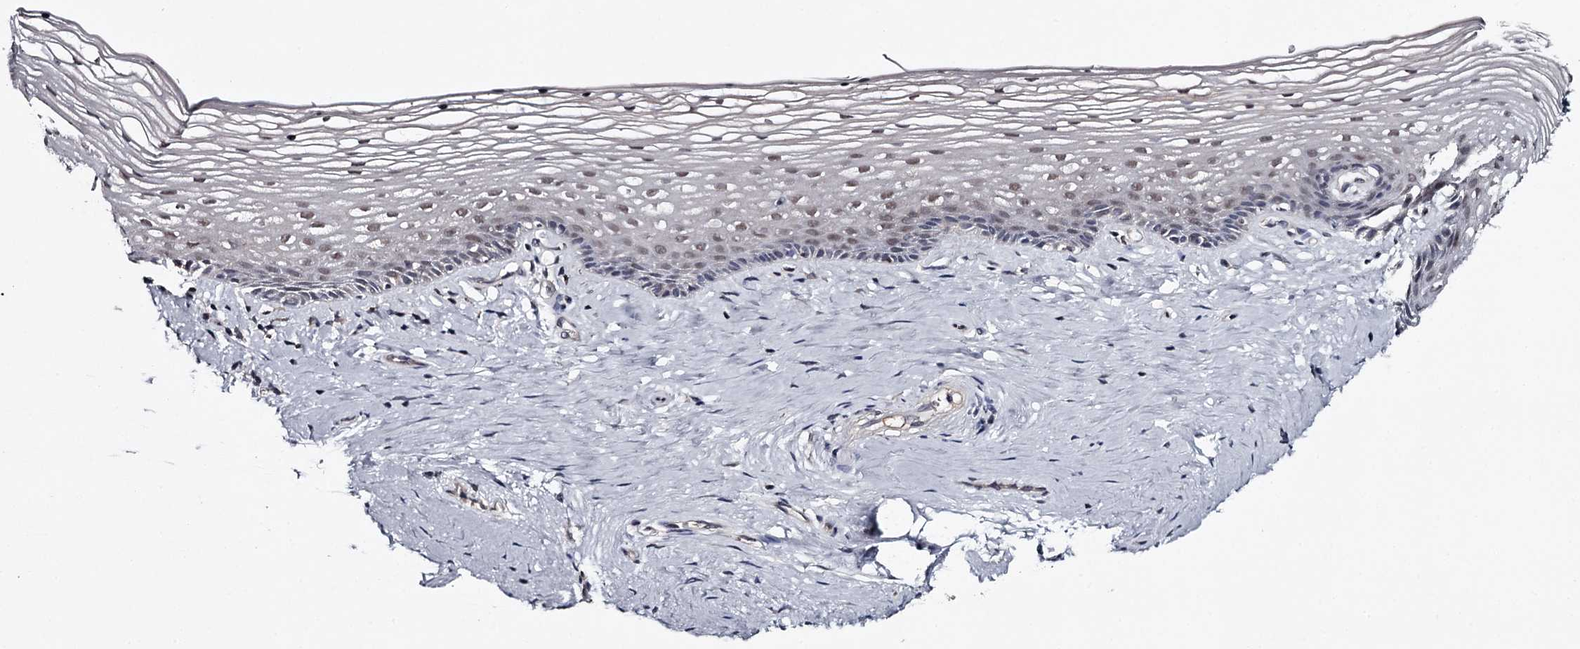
{"staining": {"intensity": "moderate", "quantity": "25%-75%", "location": "cytoplasmic/membranous,nuclear"}, "tissue": "vagina", "cell_type": "Squamous epithelial cells", "image_type": "normal", "snomed": [{"axis": "morphology", "description": "Normal tissue, NOS"}, {"axis": "topography", "description": "Vagina"}], "caption": "Protein analysis of normal vagina demonstrates moderate cytoplasmic/membranous,nuclear positivity in about 25%-75% of squamous epithelial cells.", "gene": "GTSF1", "patient": {"sex": "female", "age": 46}}